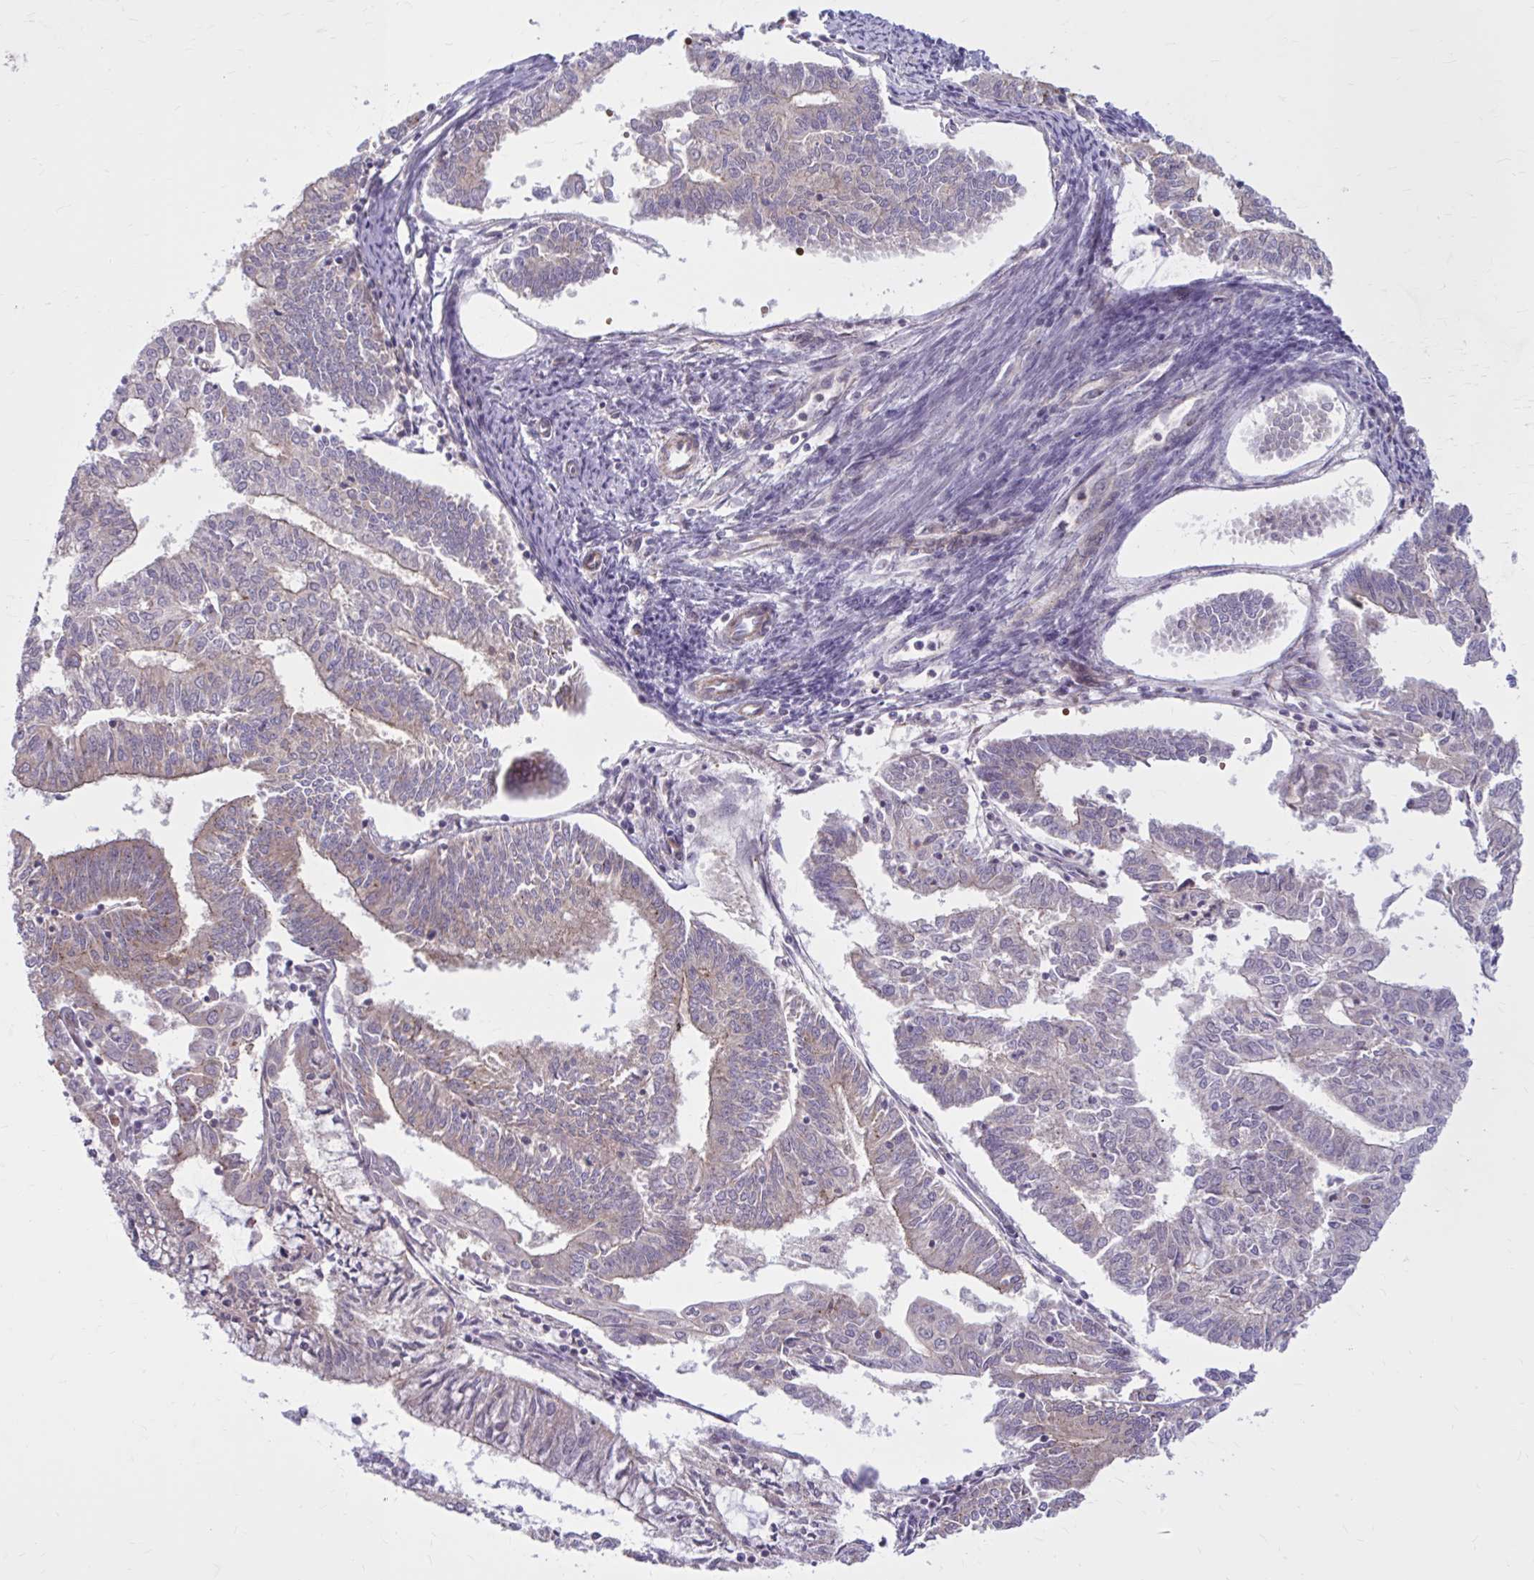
{"staining": {"intensity": "weak", "quantity": "25%-75%", "location": "cytoplasmic/membranous"}, "tissue": "endometrial cancer", "cell_type": "Tumor cells", "image_type": "cancer", "snomed": [{"axis": "morphology", "description": "Adenocarcinoma, NOS"}, {"axis": "topography", "description": "Endometrium"}], "caption": "Protein staining reveals weak cytoplasmic/membranous positivity in about 25%-75% of tumor cells in adenocarcinoma (endometrial). (DAB IHC with brightfield microscopy, high magnification).", "gene": "SNF8", "patient": {"sex": "female", "age": 61}}